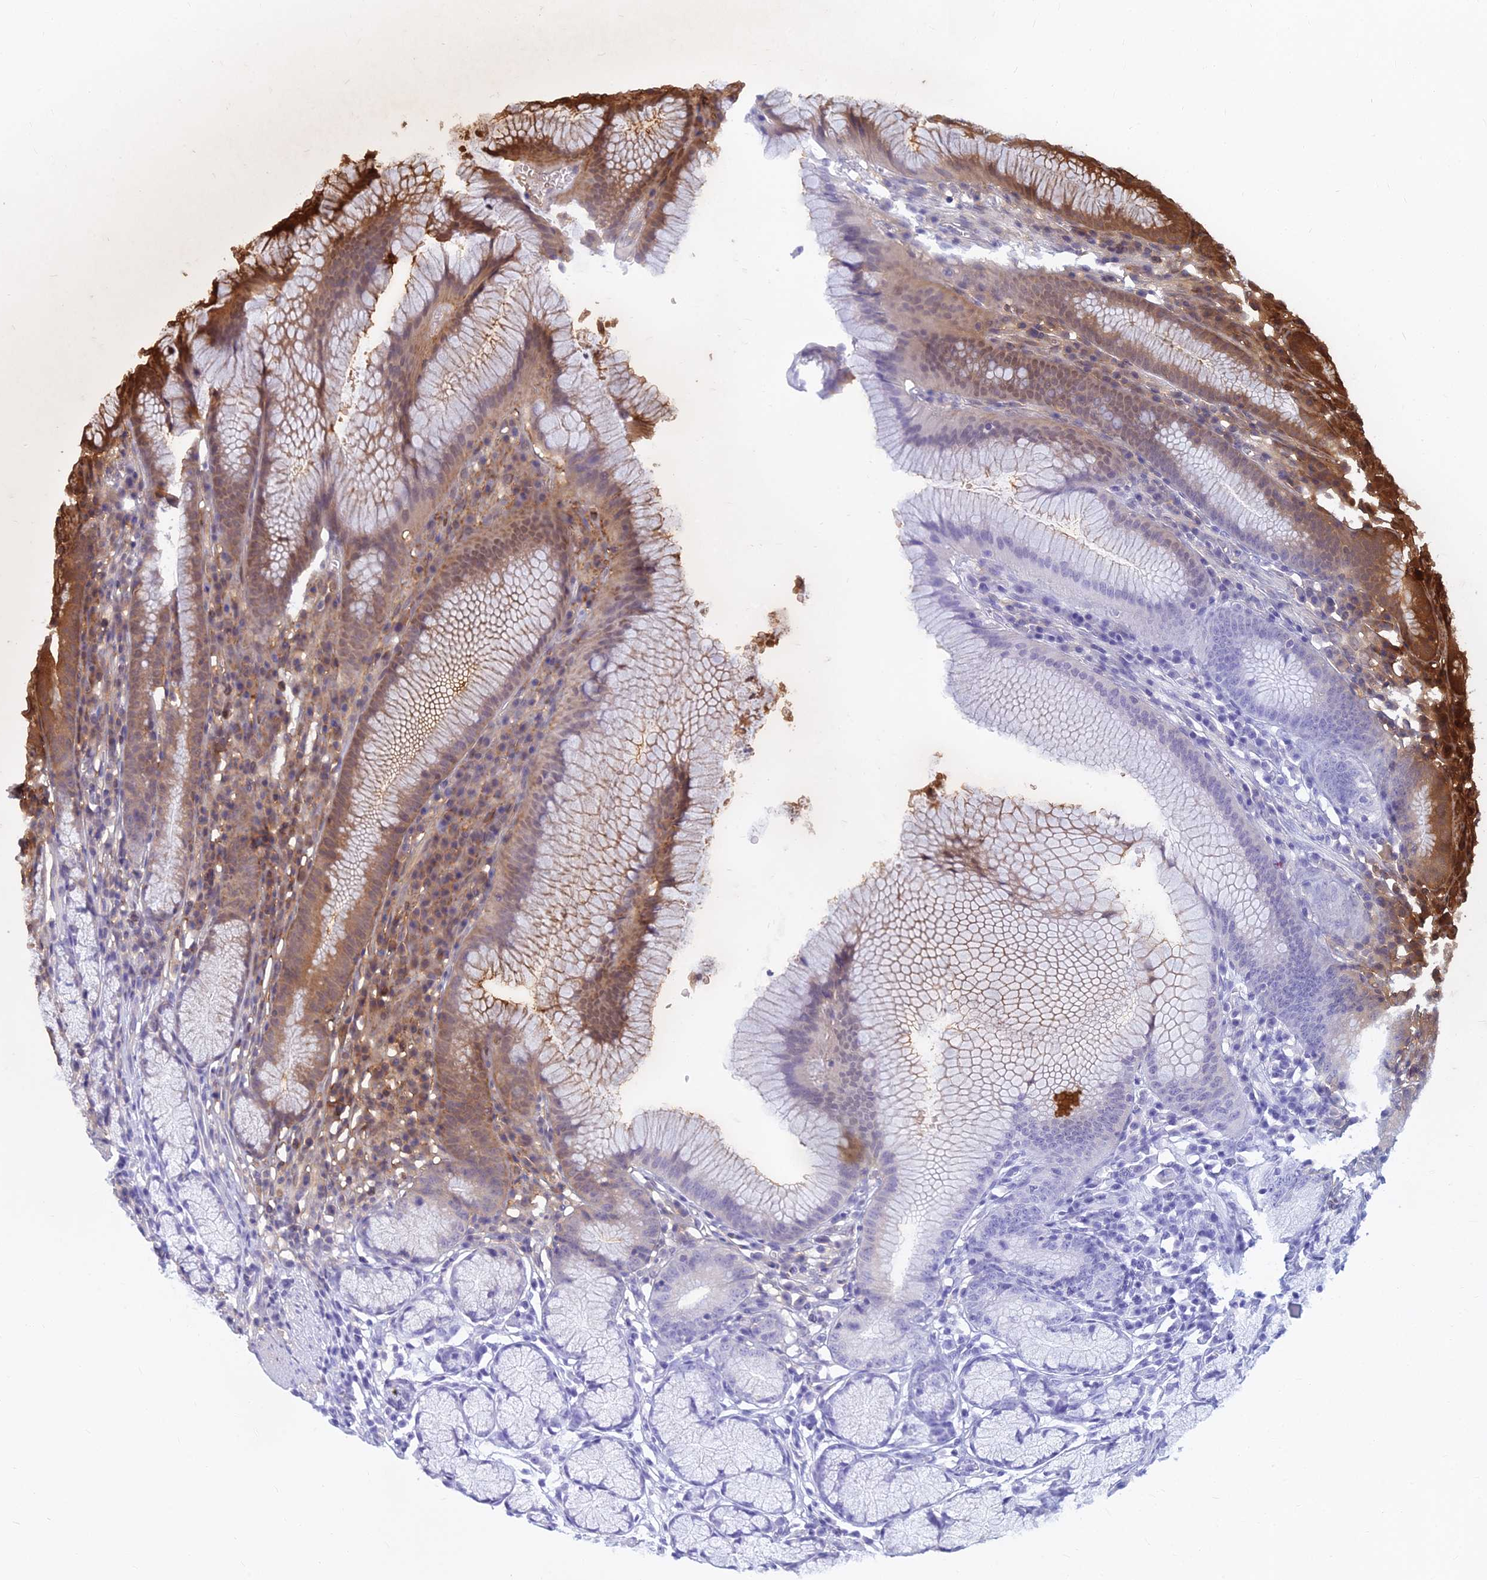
{"staining": {"intensity": "moderate", "quantity": "<25%", "location": "cytoplasmic/membranous,nuclear"}, "tissue": "stomach", "cell_type": "Glandular cells", "image_type": "normal", "snomed": [{"axis": "morphology", "description": "Normal tissue, NOS"}, {"axis": "topography", "description": "Stomach"}], "caption": "Moderate cytoplasmic/membranous,nuclear protein positivity is appreciated in approximately <25% of glandular cells in stomach. Nuclei are stained in blue.", "gene": "HLA", "patient": {"sex": "male", "age": 55}}